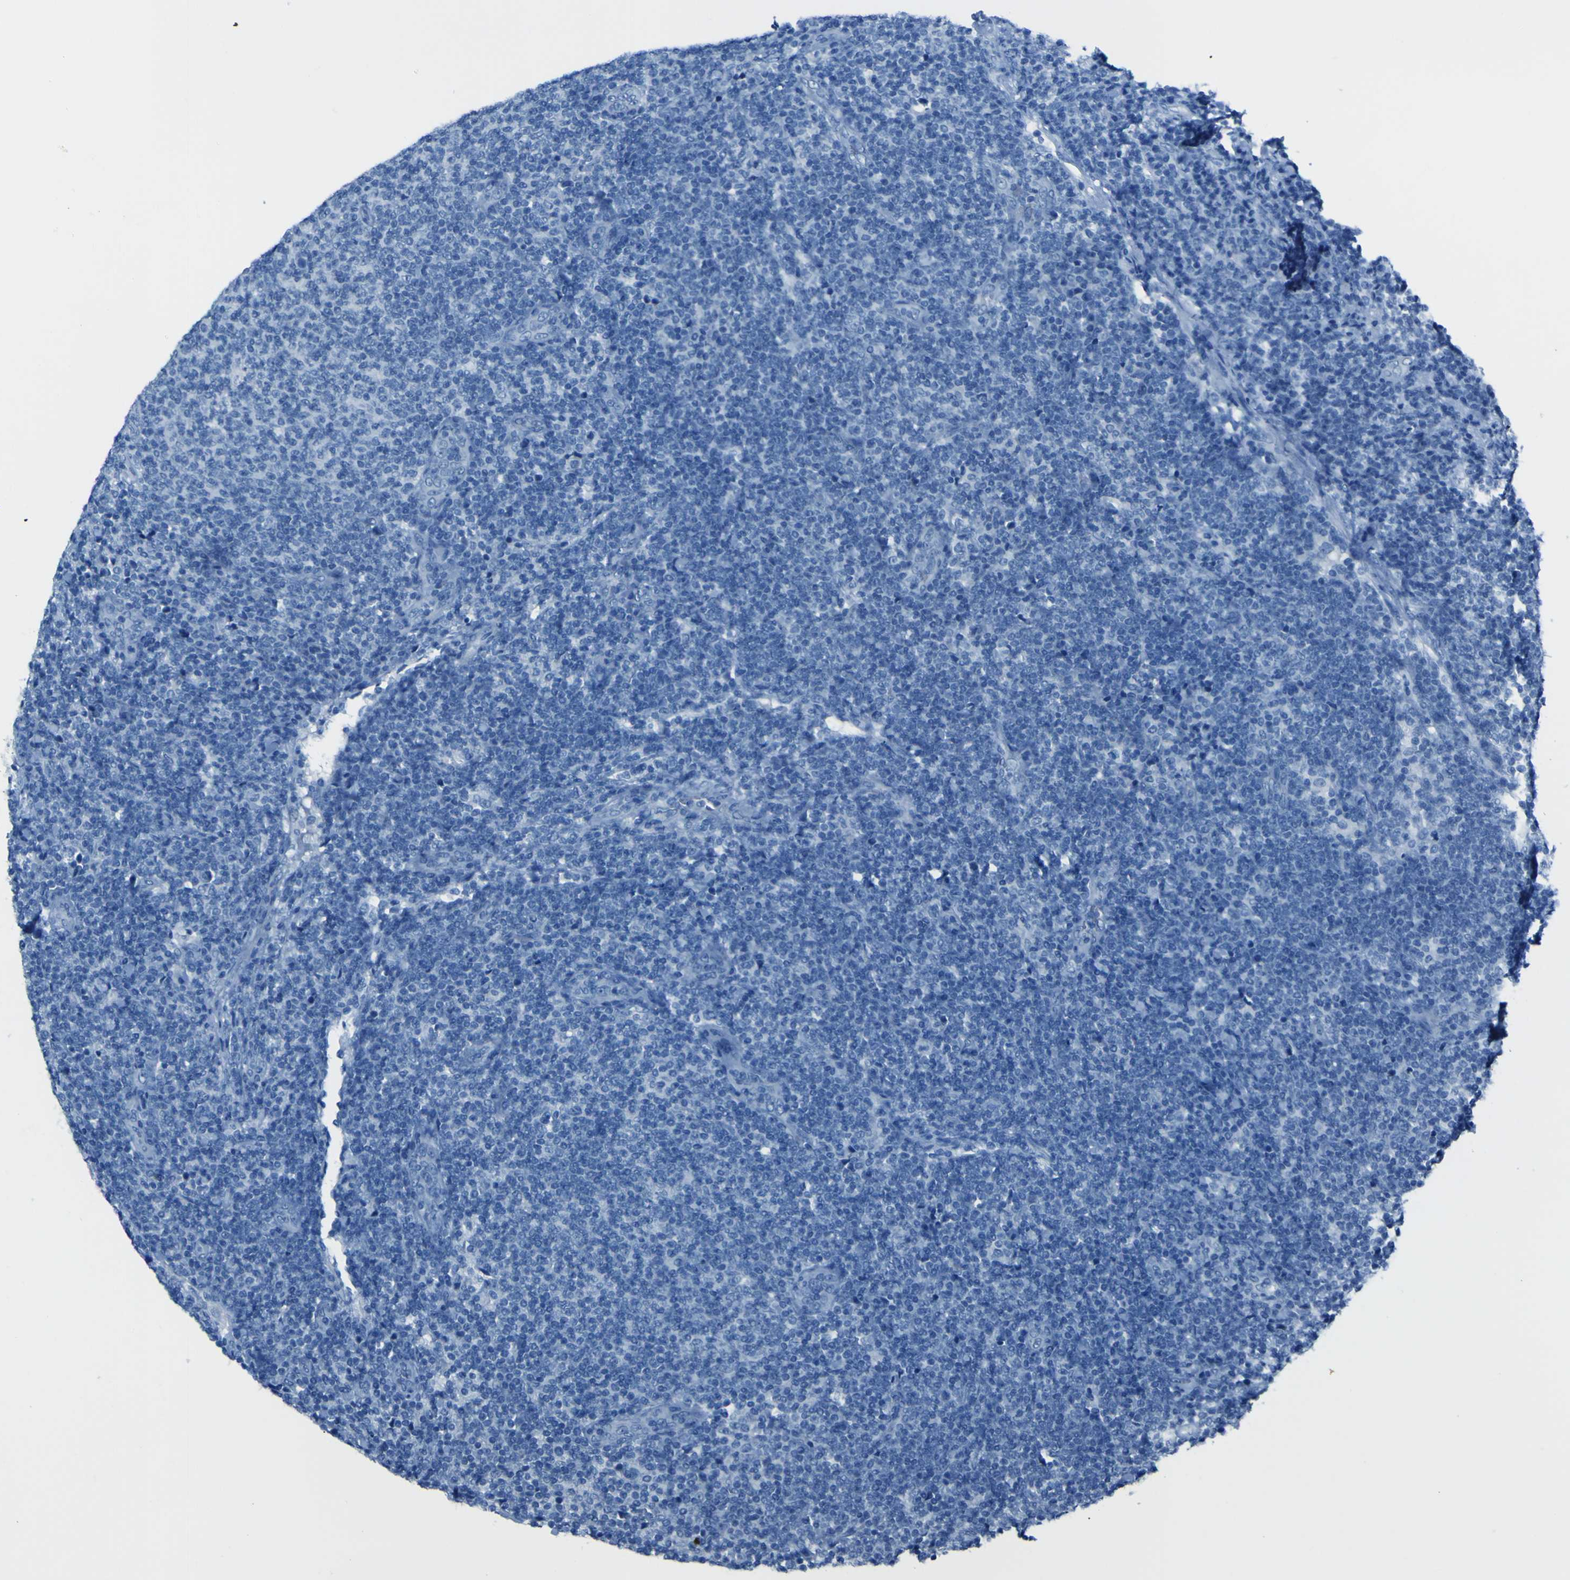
{"staining": {"intensity": "negative", "quantity": "none", "location": "none"}, "tissue": "lymphoma", "cell_type": "Tumor cells", "image_type": "cancer", "snomed": [{"axis": "morphology", "description": "Malignant lymphoma, non-Hodgkin's type, Low grade"}, {"axis": "topography", "description": "Lymph node"}], "caption": "A high-resolution histopathology image shows immunohistochemistry staining of low-grade malignant lymphoma, non-Hodgkin's type, which demonstrates no significant positivity in tumor cells.", "gene": "PHKG1", "patient": {"sex": "male", "age": 66}}